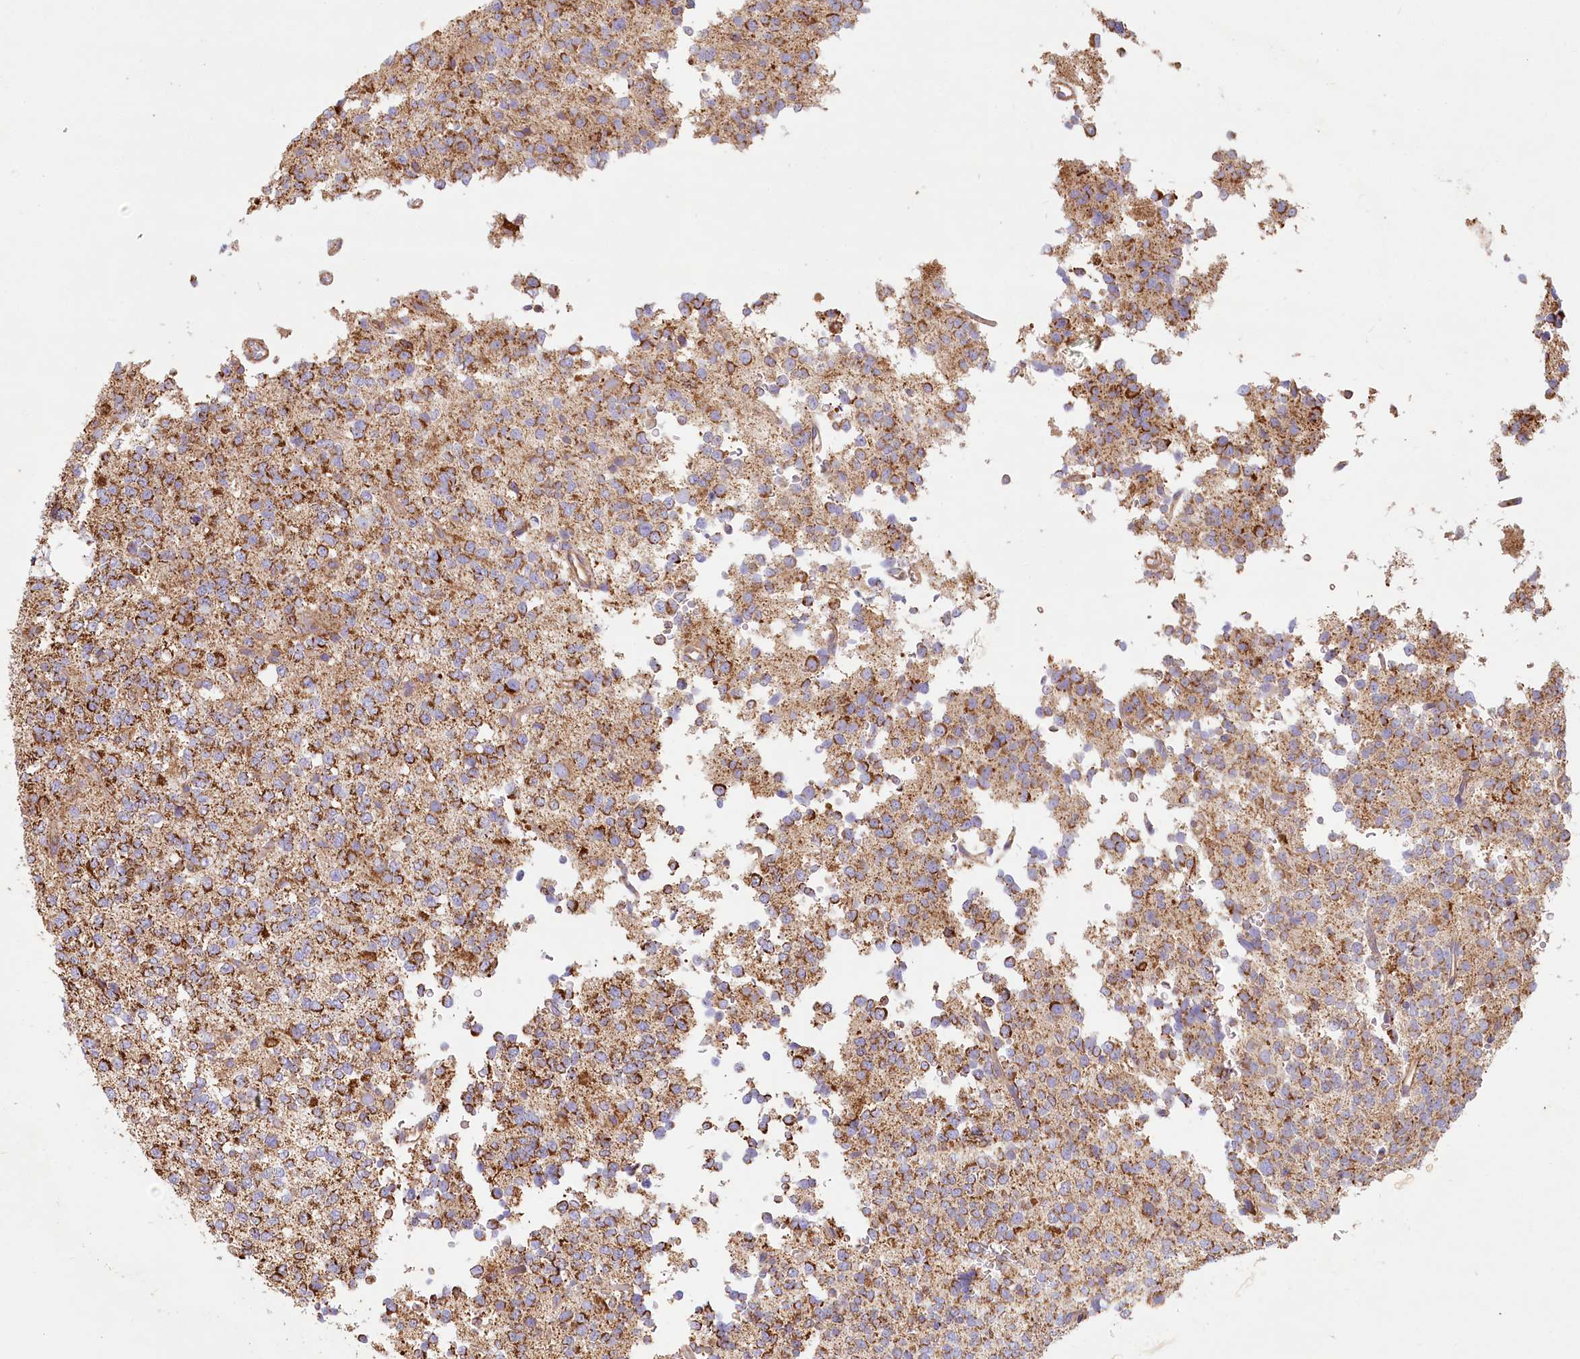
{"staining": {"intensity": "moderate", "quantity": ">75%", "location": "cytoplasmic/membranous"}, "tissue": "glioma", "cell_type": "Tumor cells", "image_type": "cancer", "snomed": [{"axis": "morphology", "description": "Glioma, malignant, High grade"}, {"axis": "topography", "description": "Brain"}], "caption": "About >75% of tumor cells in glioma display moderate cytoplasmic/membranous protein positivity as visualized by brown immunohistochemical staining.", "gene": "UMPS", "patient": {"sex": "female", "age": 62}}